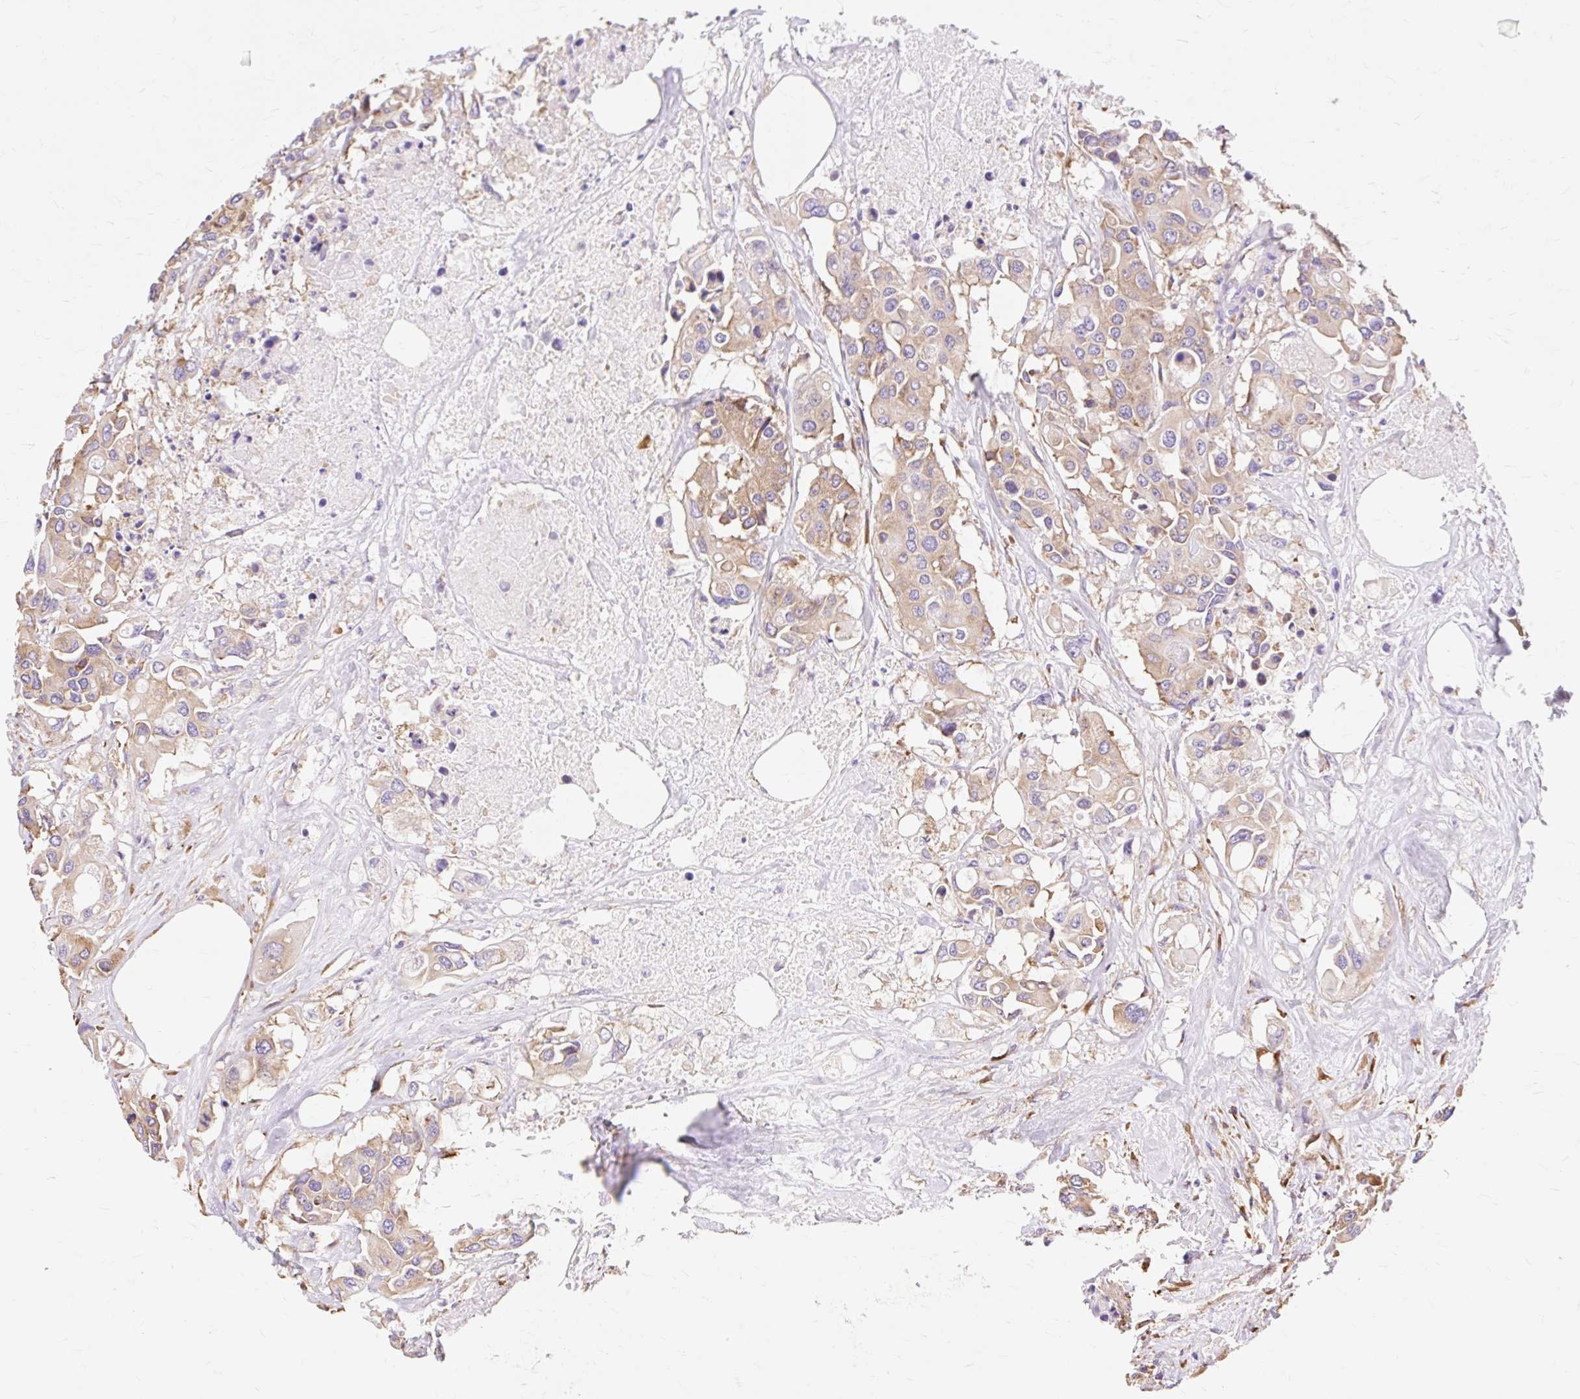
{"staining": {"intensity": "weak", "quantity": ">75%", "location": "cytoplasmic/membranous"}, "tissue": "colorectal cancer", "cell_type": "Tumor cells", "image_type": "cancer", "snomed": [{"axis": "morphology", "description": "Adenocarcinoma, NOS"}, {"axis": "topography", "description": "Colon"}], "caption": "An IHC micrograph of neoplastic tissue is shown. Protein staining in brown shows weak cytoplasmic/membranous positivity in colorectal adenocarcinoma within tumor cells. The staining was performed using DAB (3,3'-diaminobenzidine), with brown indicating positive protein expression. Nuclei are stained blue with hematoxylin.", "gene": "RPS17", "patient": {"sex": "male", "age": 77}}